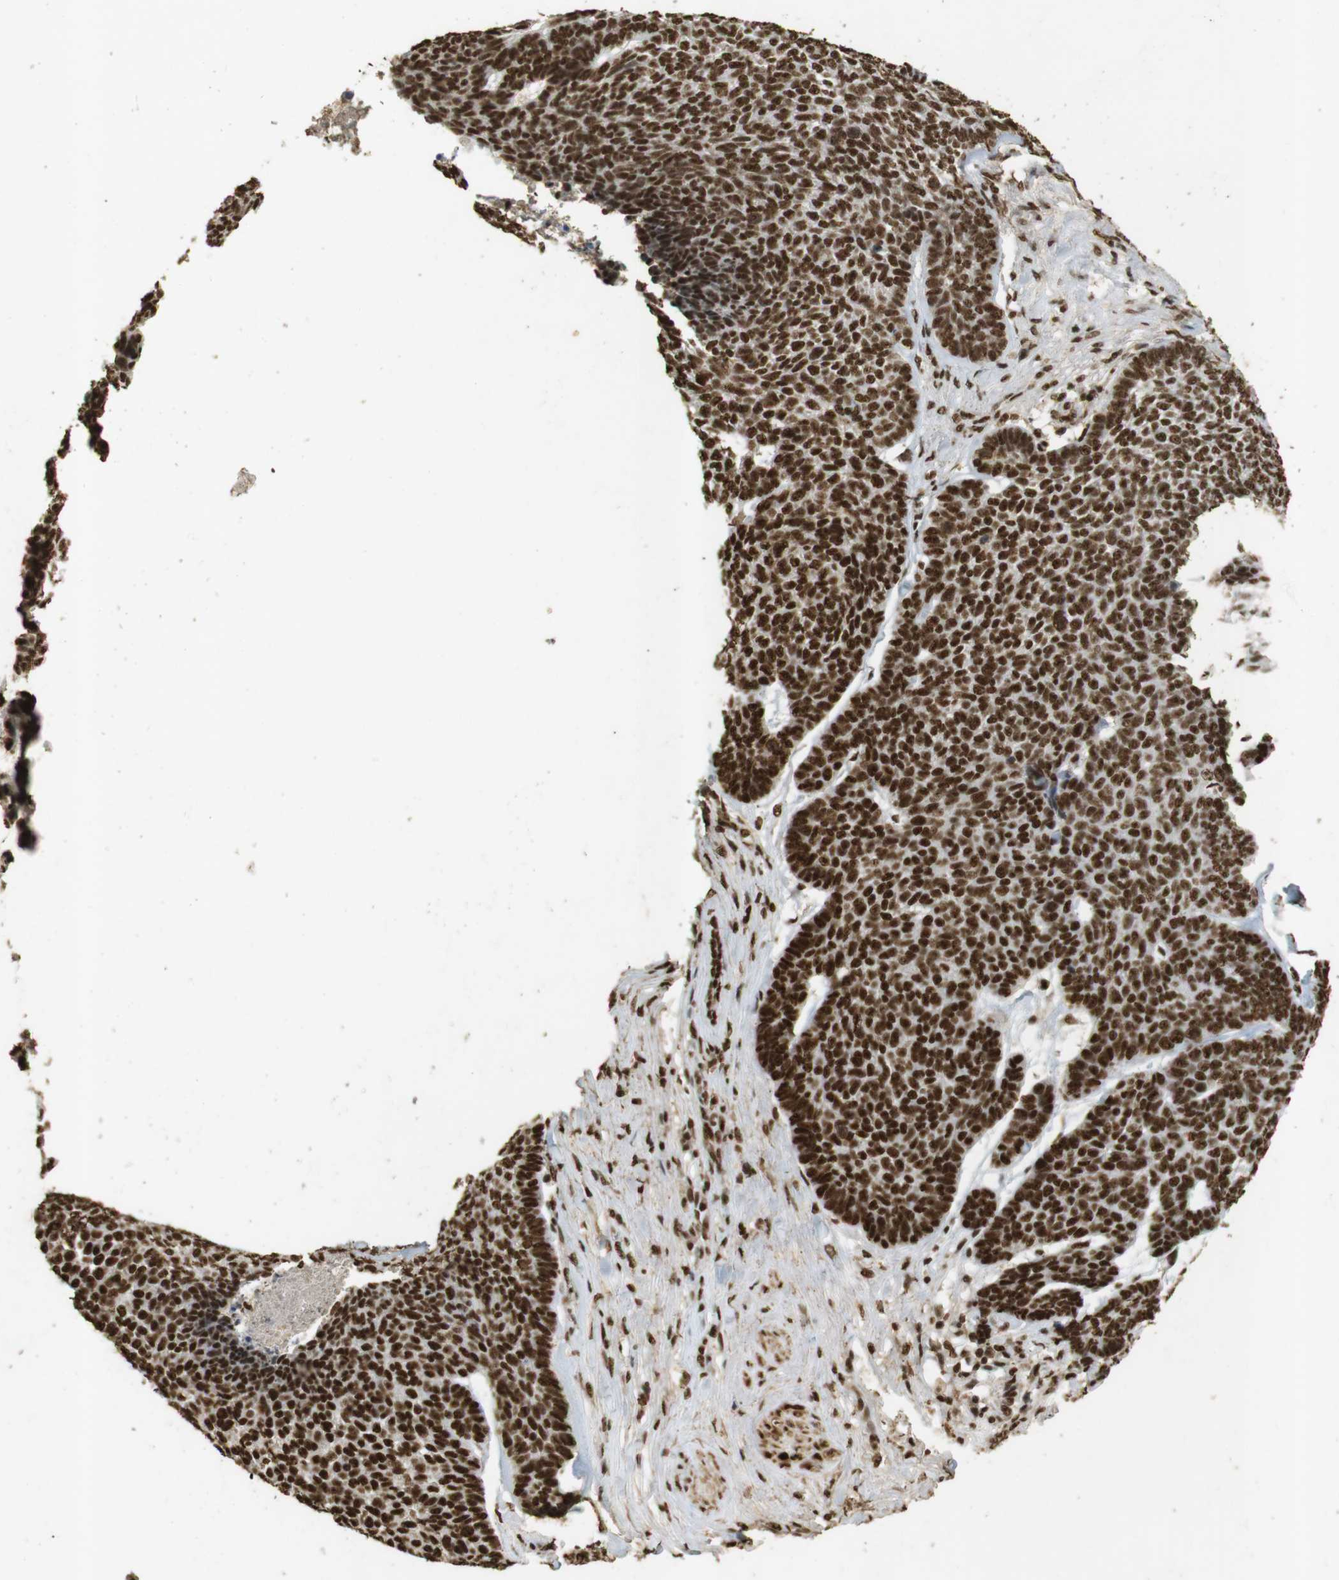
{"staining": {"intensity": "strong", "quantity": ">75%", "location": "nuclear"}, "tissue": "skin cancer", "cell_type": "Tumor cells", "image_type": "cancer", "snomed": [{"axis": "morphology", "description": "Basal cell carcinoma"}, {"axis": "topography", "description": "Skin"}], "caption": "Protein expression analysis of skin cancer reveals strong nuclear positivity in approximately >75% of tumor cells. The staining was performed using DAB to visualize the protein expression in brown, while the nuclei were stained in blue with hematoxylin (Magnification: 20x).", "gene": "GATA4", "patient": {"sex": "male", "age": 84}}